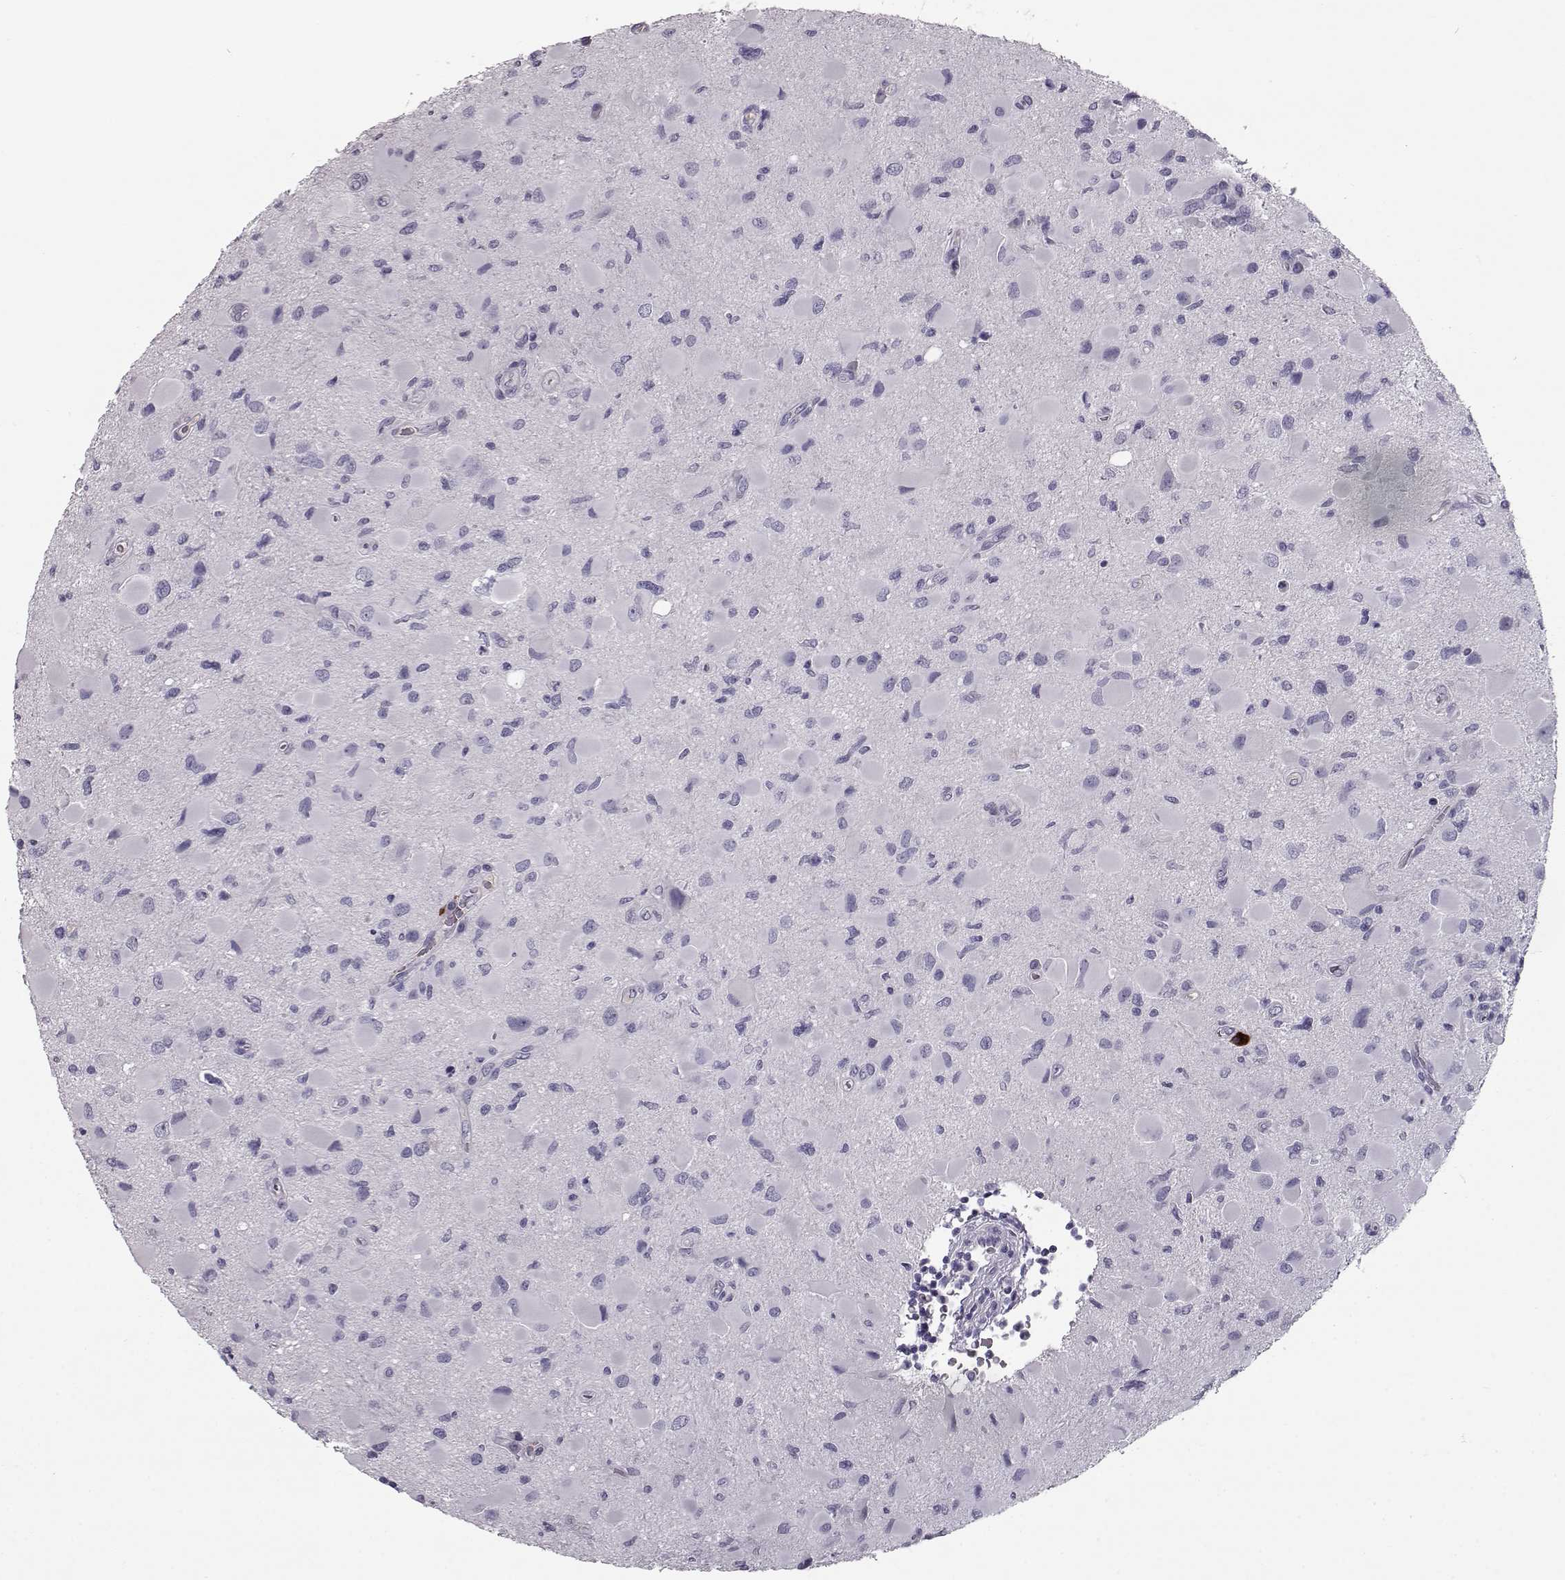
{"staining": {"intensity": "negative", "quantity": "none", "location": "none"}, "tissue": "glioma", "cell_type": "Tumor cells", "image_type": "cancer", "snomed": [{"axis": "morphology", "description": "Glioma, malignant, Low grade"}, {"axis": "topography", "description": "Brain"}], "caption": "This is an IHC micrograph of human glioma. There is no positivity in tumor cells.", "gene": "CCL19", "patient": {"sex": "female", "age": 32}}